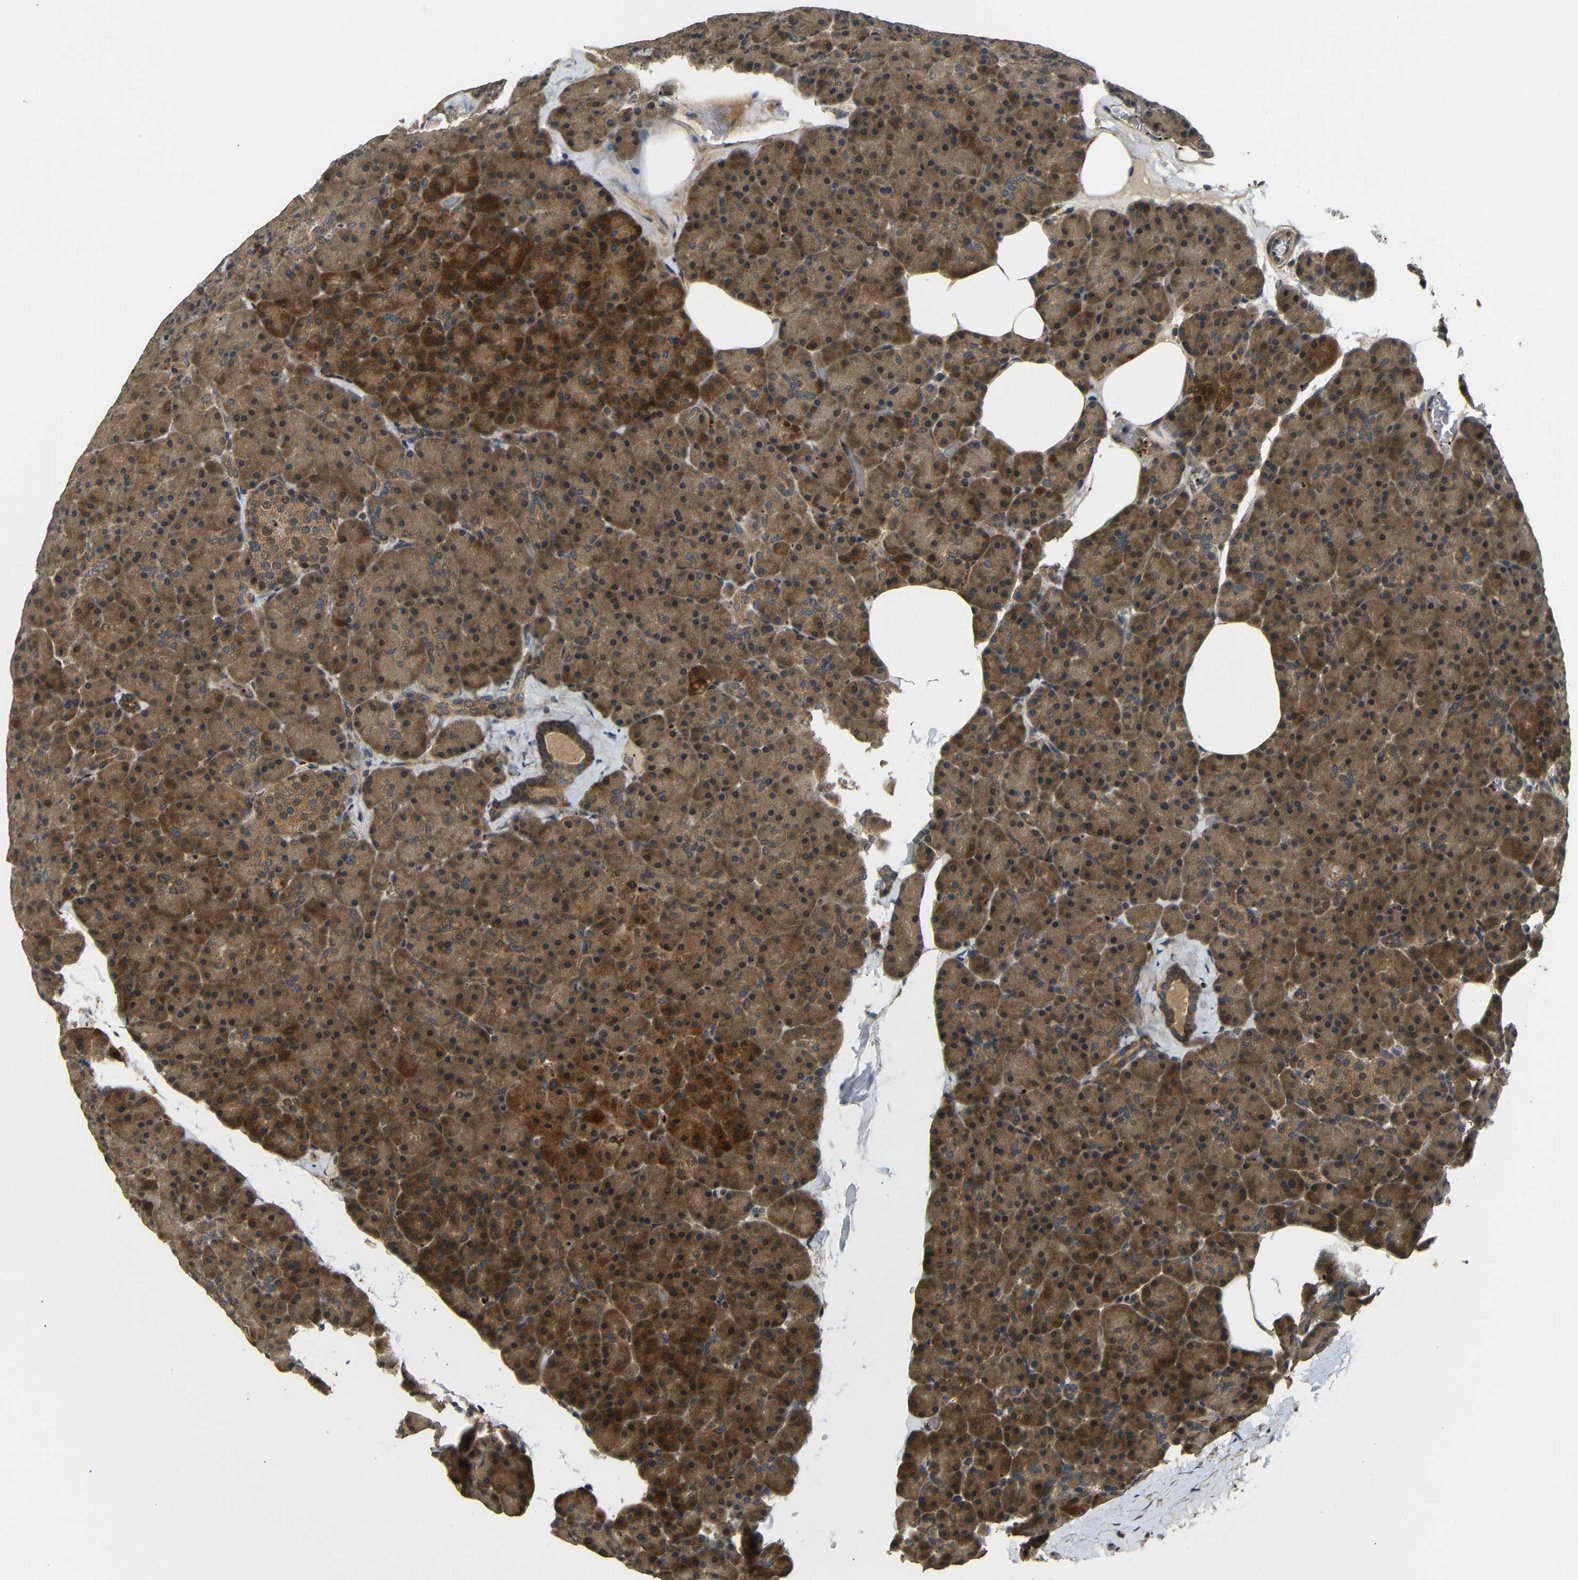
{"staining": {"intensity": "moderate", "quantity": ">75%", "location": "cytoplasmic/membranous"}, "tissue": "pancreas", "cell_type": "Exocrine glandular cells", "image_type": "normal", "snomed": [{"axis": "morphology", "description": "Normal tissue, NOS"}, {"axis": "topography", "description": "Pancreas"}], "caption": "Protein expression by immunohistochemistry (IHC) shows moderate cytoplasmic/membranous expression in about >75% of exocrine glandular cells in unremarkable pancreas.", "gene": "EPHB2", "patient": {"sex": "female", "age": 35}}